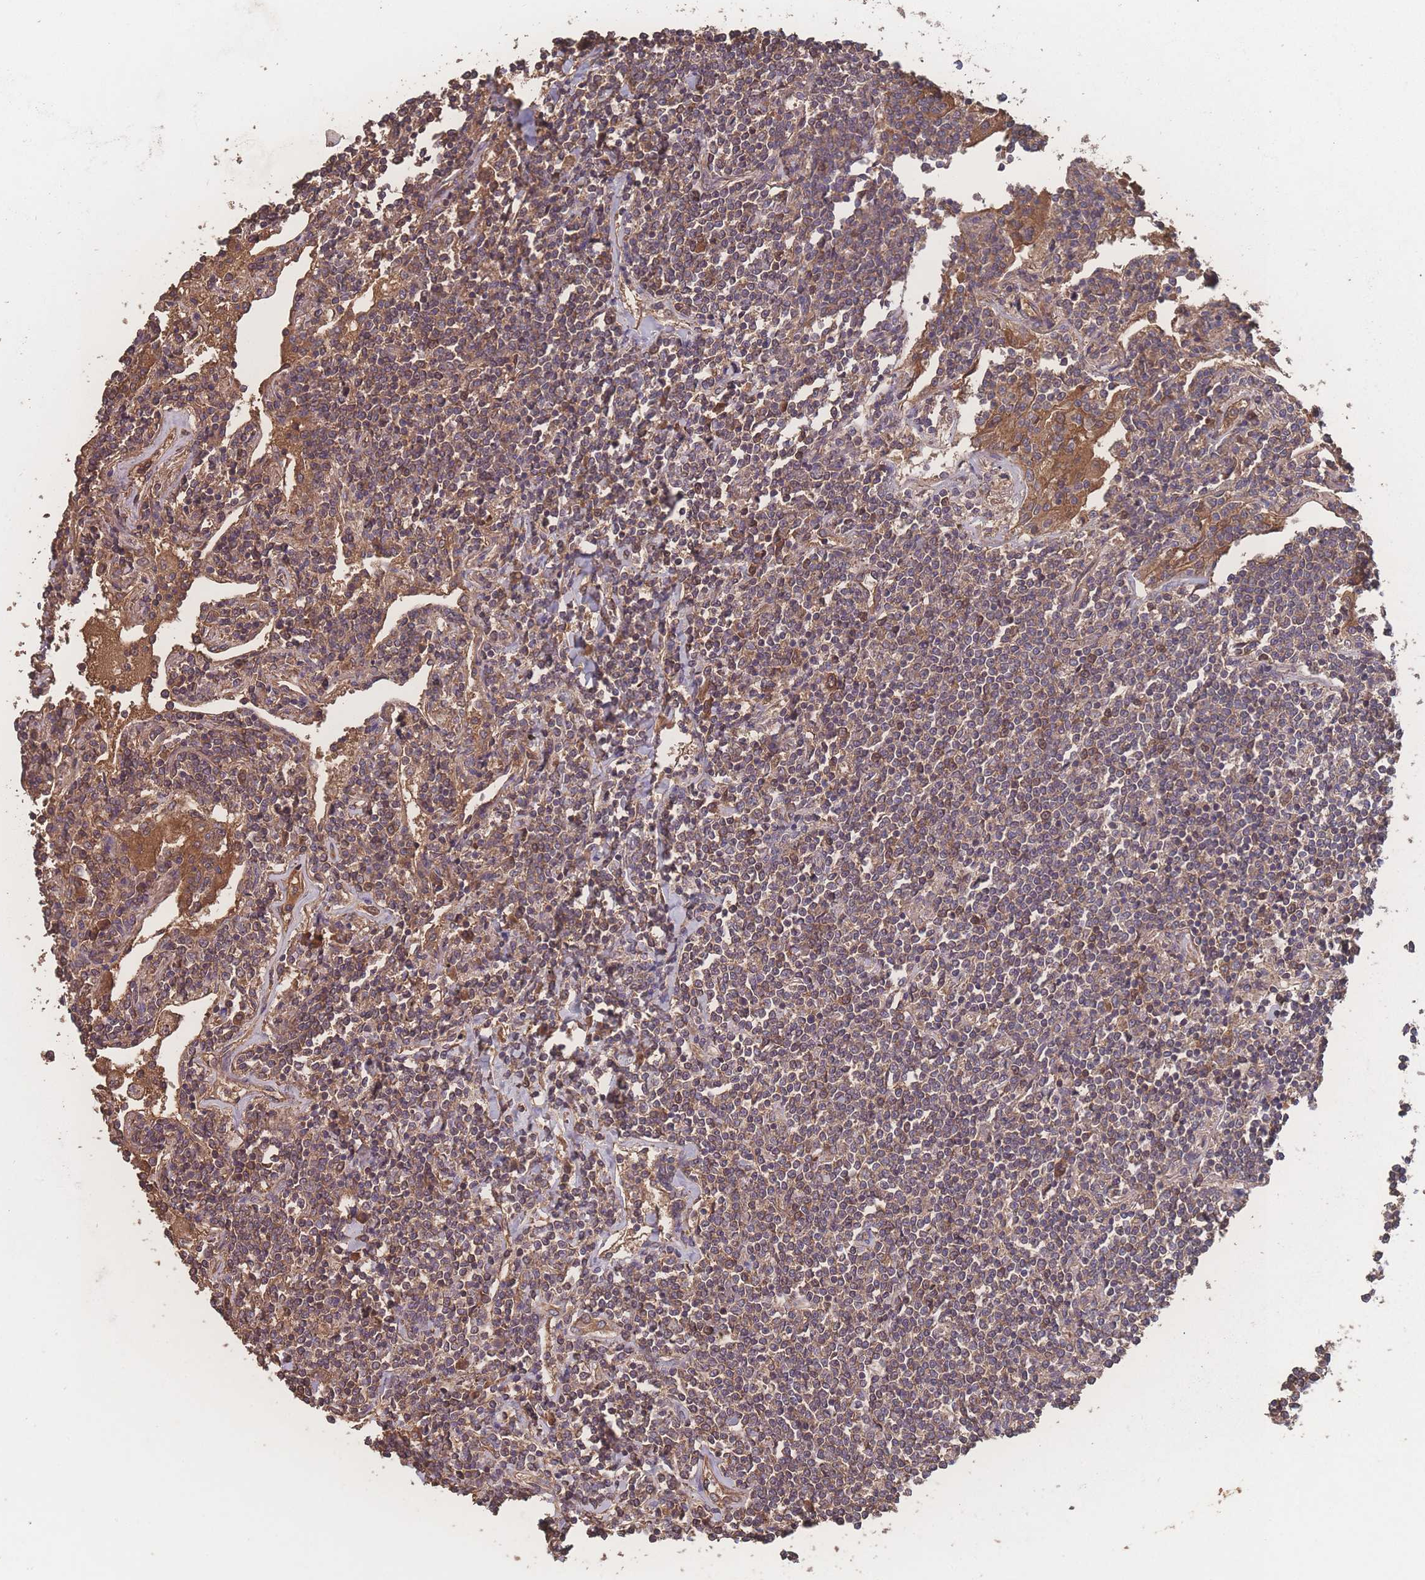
{"staining": {"intensity": "moderate", "quantity": ">75%", "location": "cytoplasmic/membranous"}, "tissue": "lymphoma", "cell_type": "Tumor cells", "image_type": "cancer", "snomed": [{"axis": "morphology", "description": "Malignant lymphoma, non-Hodgkin's type, Low grade"}, {"axis": "topography", "description": "Lung"}], "caption": "Immunohistochemical staining of malignant lymphoma, non-Hodgkin's type (low-grade) shows moderate cytoplasmic/membranous protein expression in about >75% of tumor cells. Using DAB (3,3'-diaminobenzidine) (brown) and hematoxylin (blue) stains, captured at high magnification using brightfield microscopy.", "gene": "ATXN10", "patient": {"sex": "female", "age": 71}}